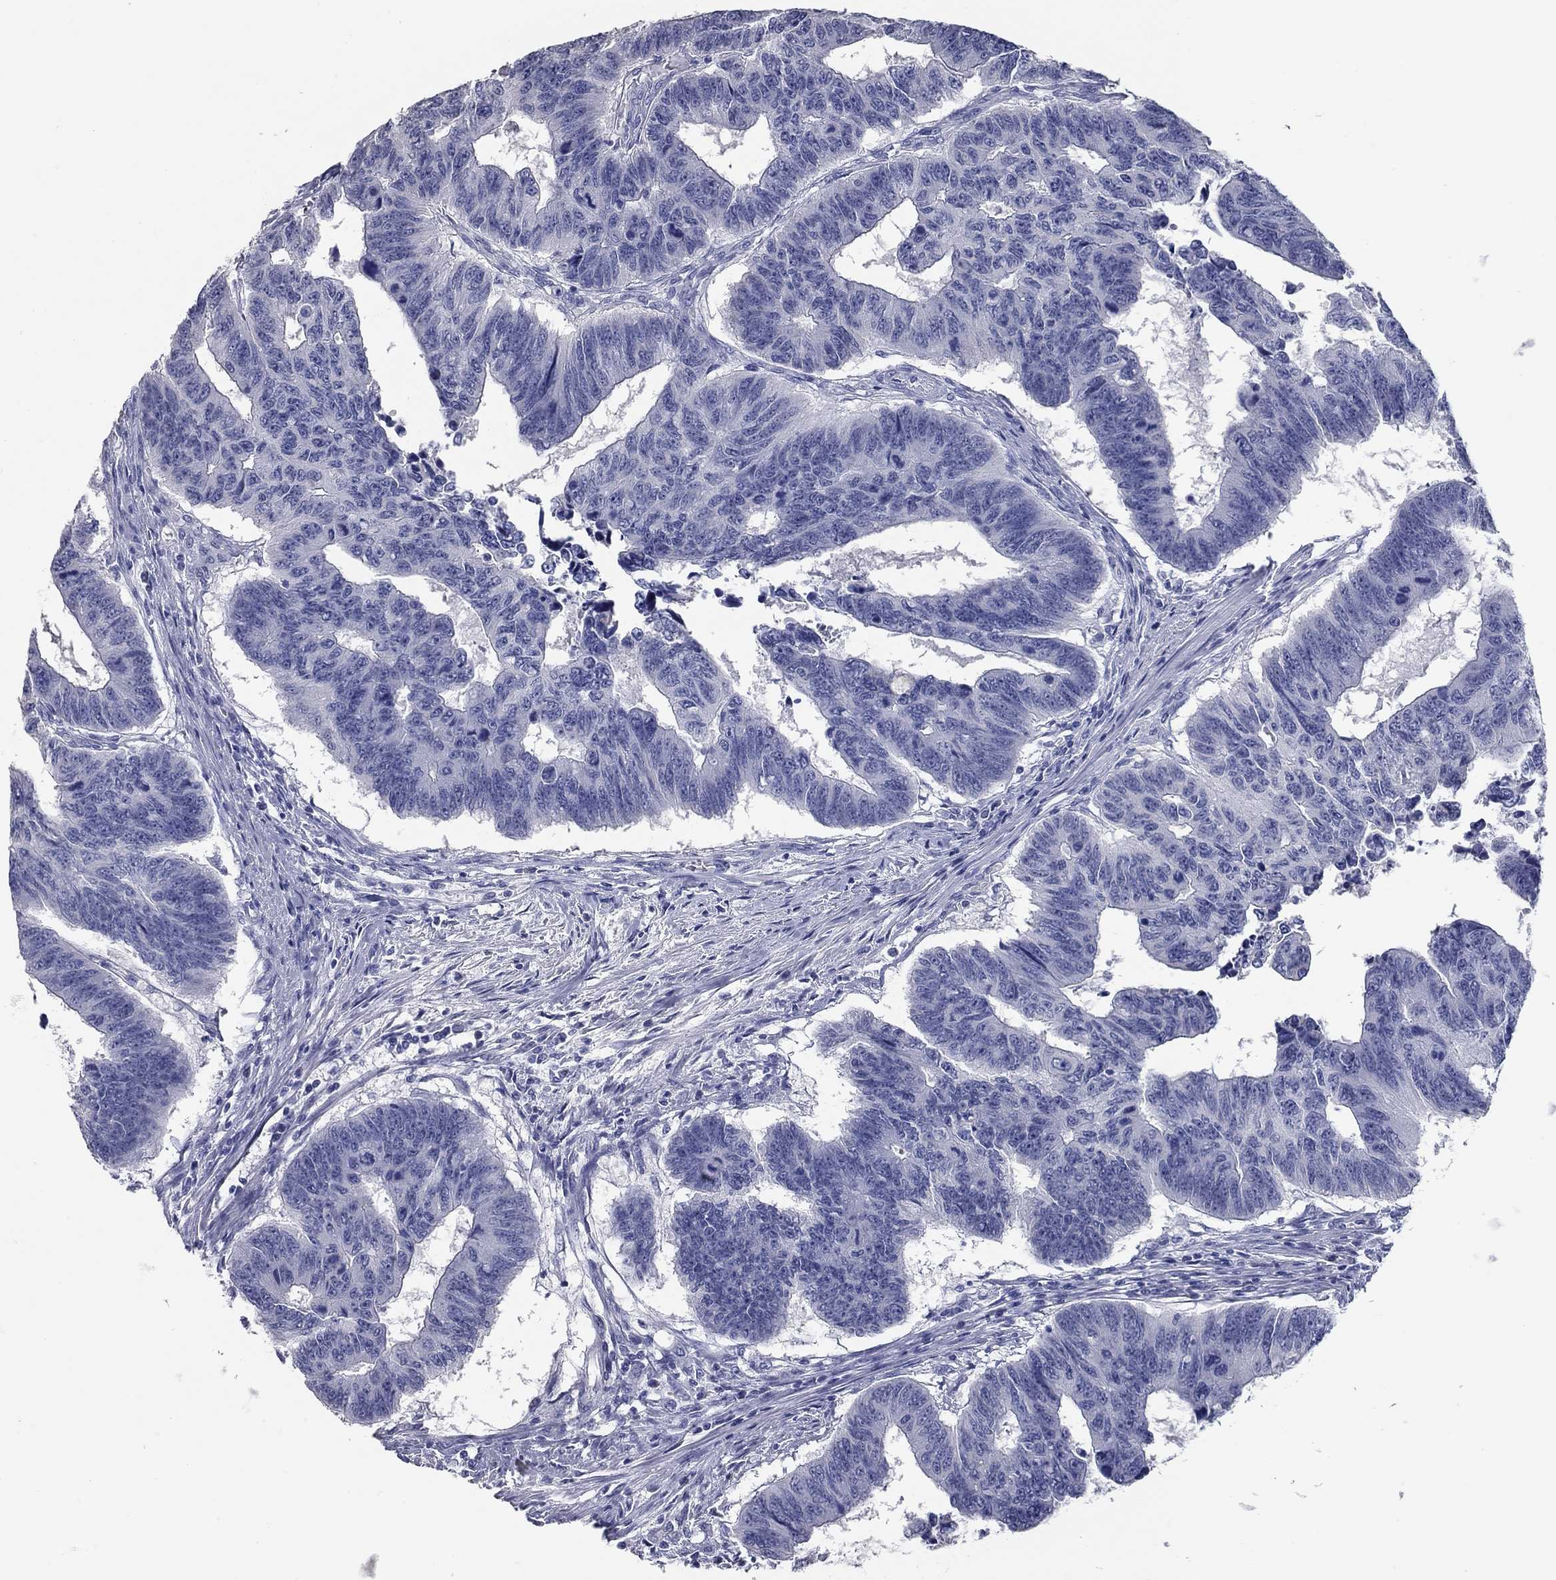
{"staining": {"intensity": "negative", "quantity": "none", "location": "none"}, "tissue": "colorectal cancer", "cell_type": "Tumor cells", "image_type": "cancer", "snomed": [{"axis": "morphology", "description": "Adenocarcinoma, NOS"}, {"axis": "topography", "description": "Rectum"}], "caption": "Tumor cells show no significant staining in colorectal cancer (adenocarcinoma).", "gene": "TAC1", "patient": {"sex": "female", "age": 85}}